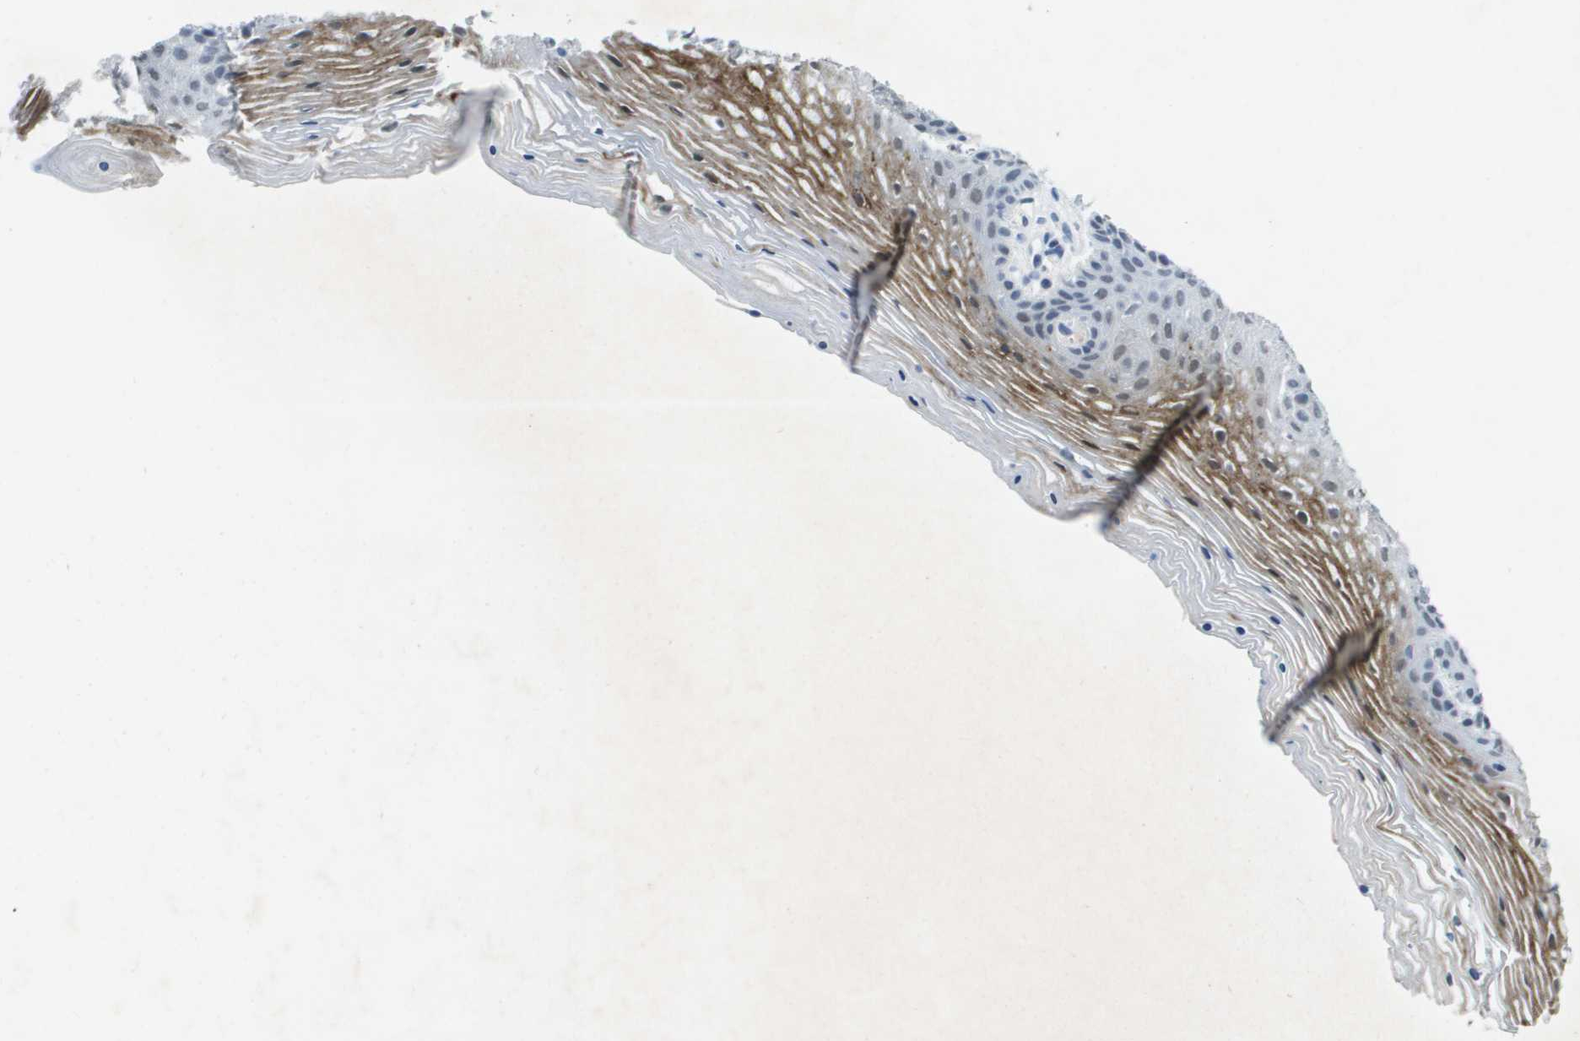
{"staining": {"intensity": "moderate", "quantity": "<25%", "location": "cytoplasmic/membranous"}, "tissue": "vagina", "cell_type": "Squamous epithelial cells", "image_type": "normal", "snomed": [{"axis": "morphology", "description": "Normal tissue, NOS"}, {"axis": "topography", "description": "Vagina"}], "caption": "Brown immunohistochemical staining in unremarkable vagina exhibits moderate cytoplasmic/membranous staining in approximately <25% of squamous epithelial cells. Using DAB (3,3'-diaminobenzidine) (brown) and hematoxylin (blue) stains, captured at high magnification using brightfield microscopy.", "gene": "TP53RK", "patient": {"sex": "female", "age": 32}}